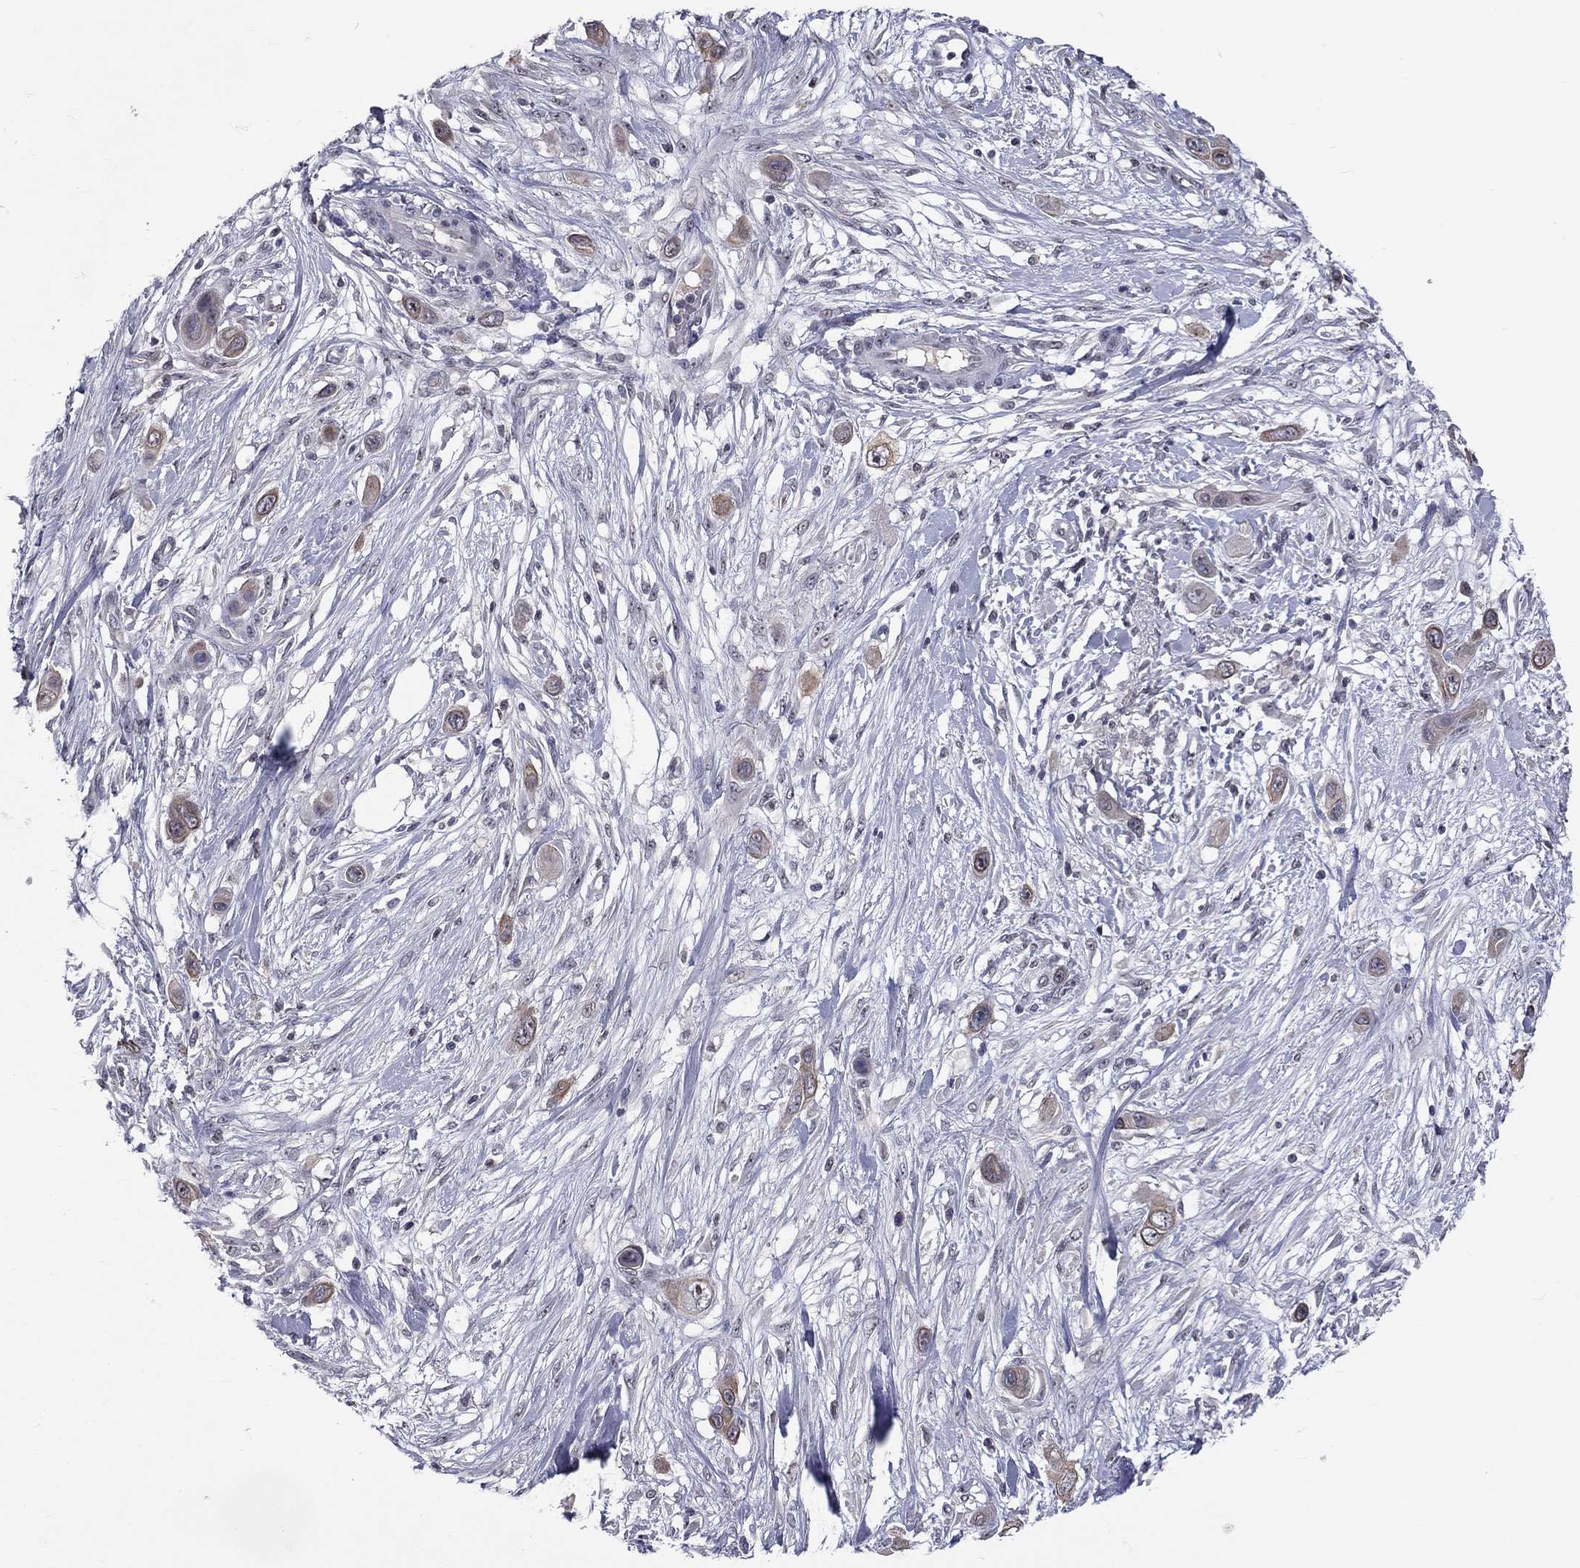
{"staining": {"intensity": "weak", "quantity": "25%-75%", "location": "cytoplasmic/membranous"}, "tissue": "skin cancer", "cell_type": "Tumor cells", "image_type": "cancer", "snomed": [{"axis": "morphology", "description": "Squamous cell carcinoma, NOS"}, {"axis": "topography", "description": "Skin"}], "caption": "Protein staining of skin cancer (squamous cell carcinoma) tissue displays weak cytoplasmic/membranous expression in approximately 25%-75% of tumor cells.", "gene": "DSG4", "patient": {"sex": "male", "age": 79}}